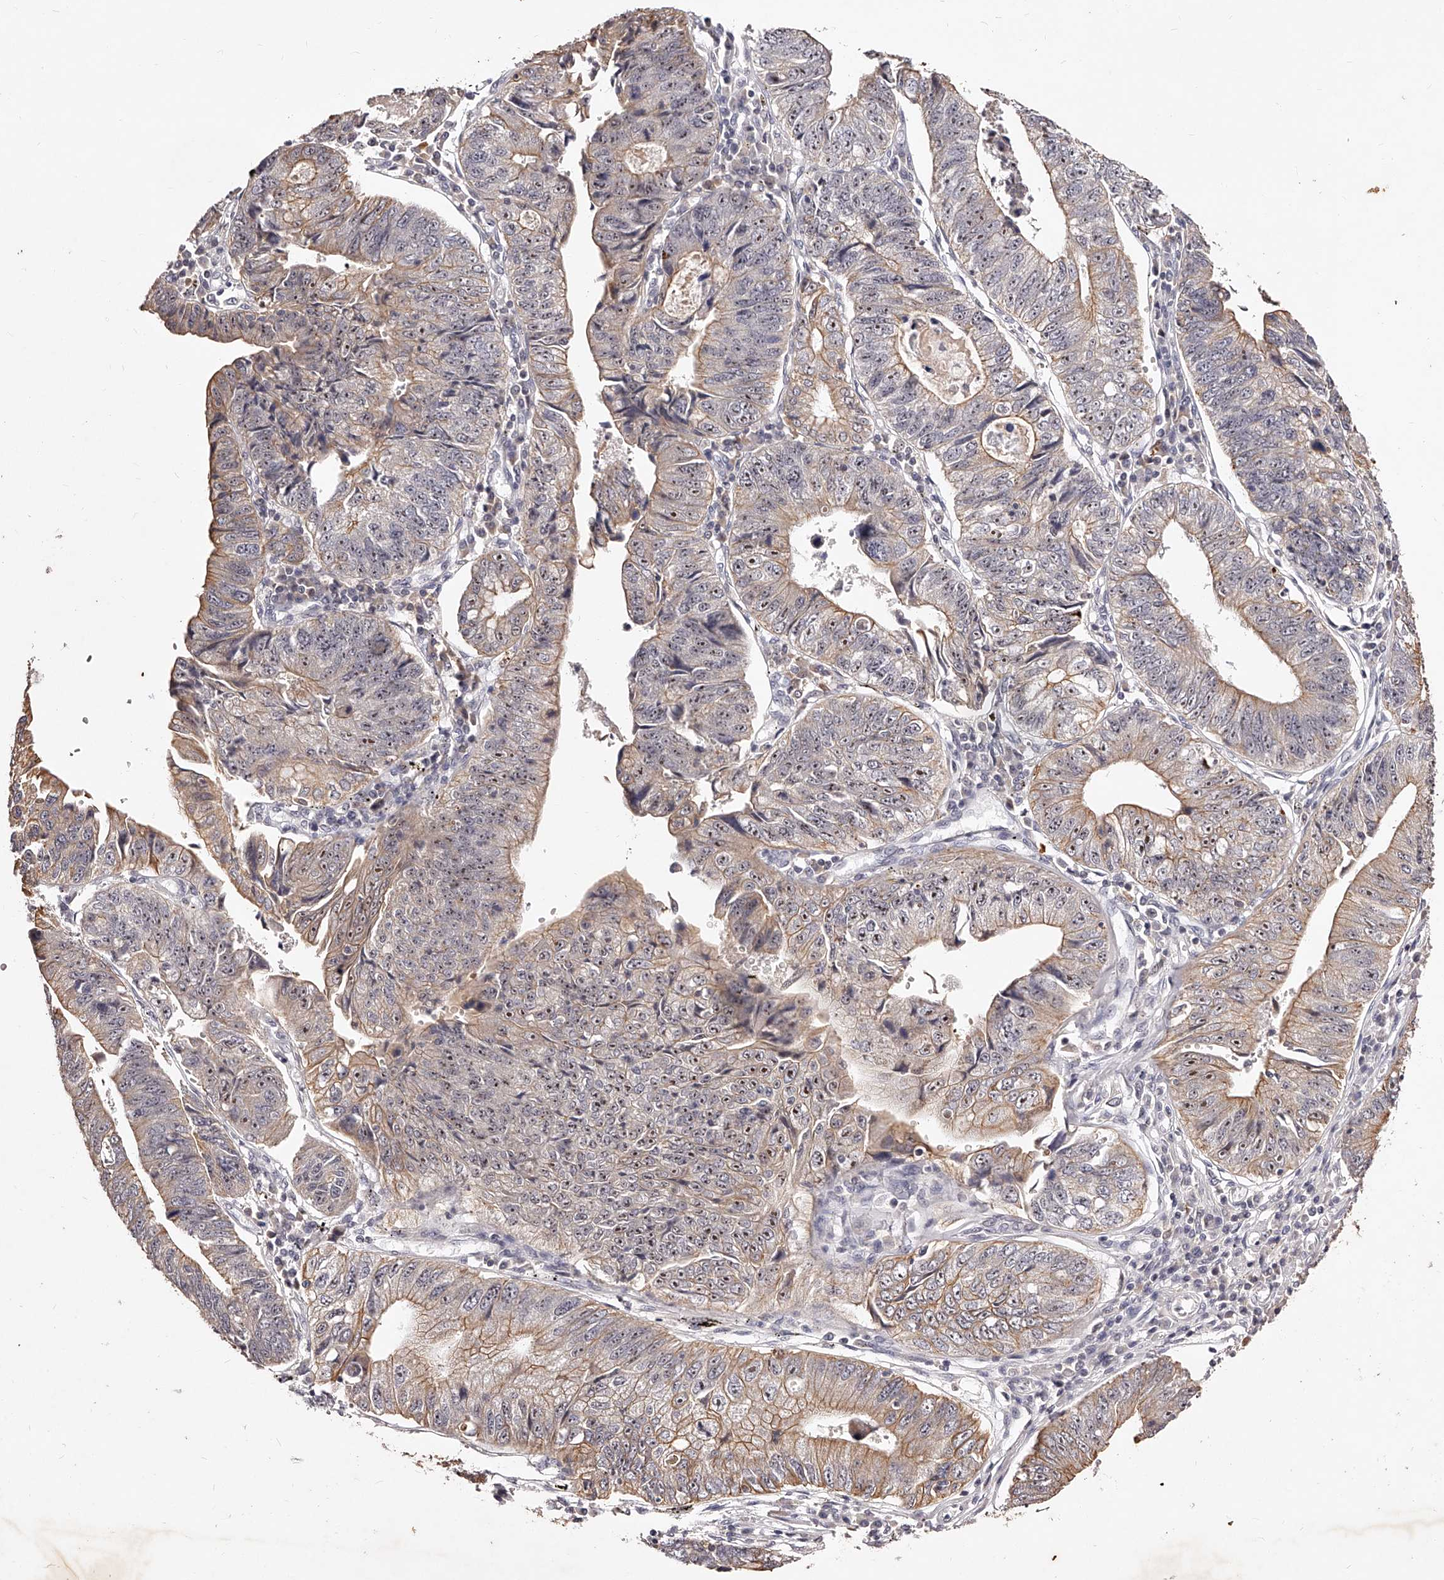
{"staining": {"intensity": "moderate", "quantity": "25%-75%", "location": "cytoplasmic/membranous,nuclear"}, "tissue": "stomach cancer", "cell_type": "Tumor cells", "image_type": "cancer", "snomed": [{"axis": "morphology", "description": "Adenocarcinoma, NOS"}, {"axis": "topography", "description": "Stomach"}], "caption": "Adenocarcinoma (stomach) stained for a protein (brown) demonstrates moderate cytoplasmic/membranous and nuclear positive staining in approximately 25%-75% of tumor cells.", "gene": "PHACTR1", "patient": {"sex": "male", "age": 59}}